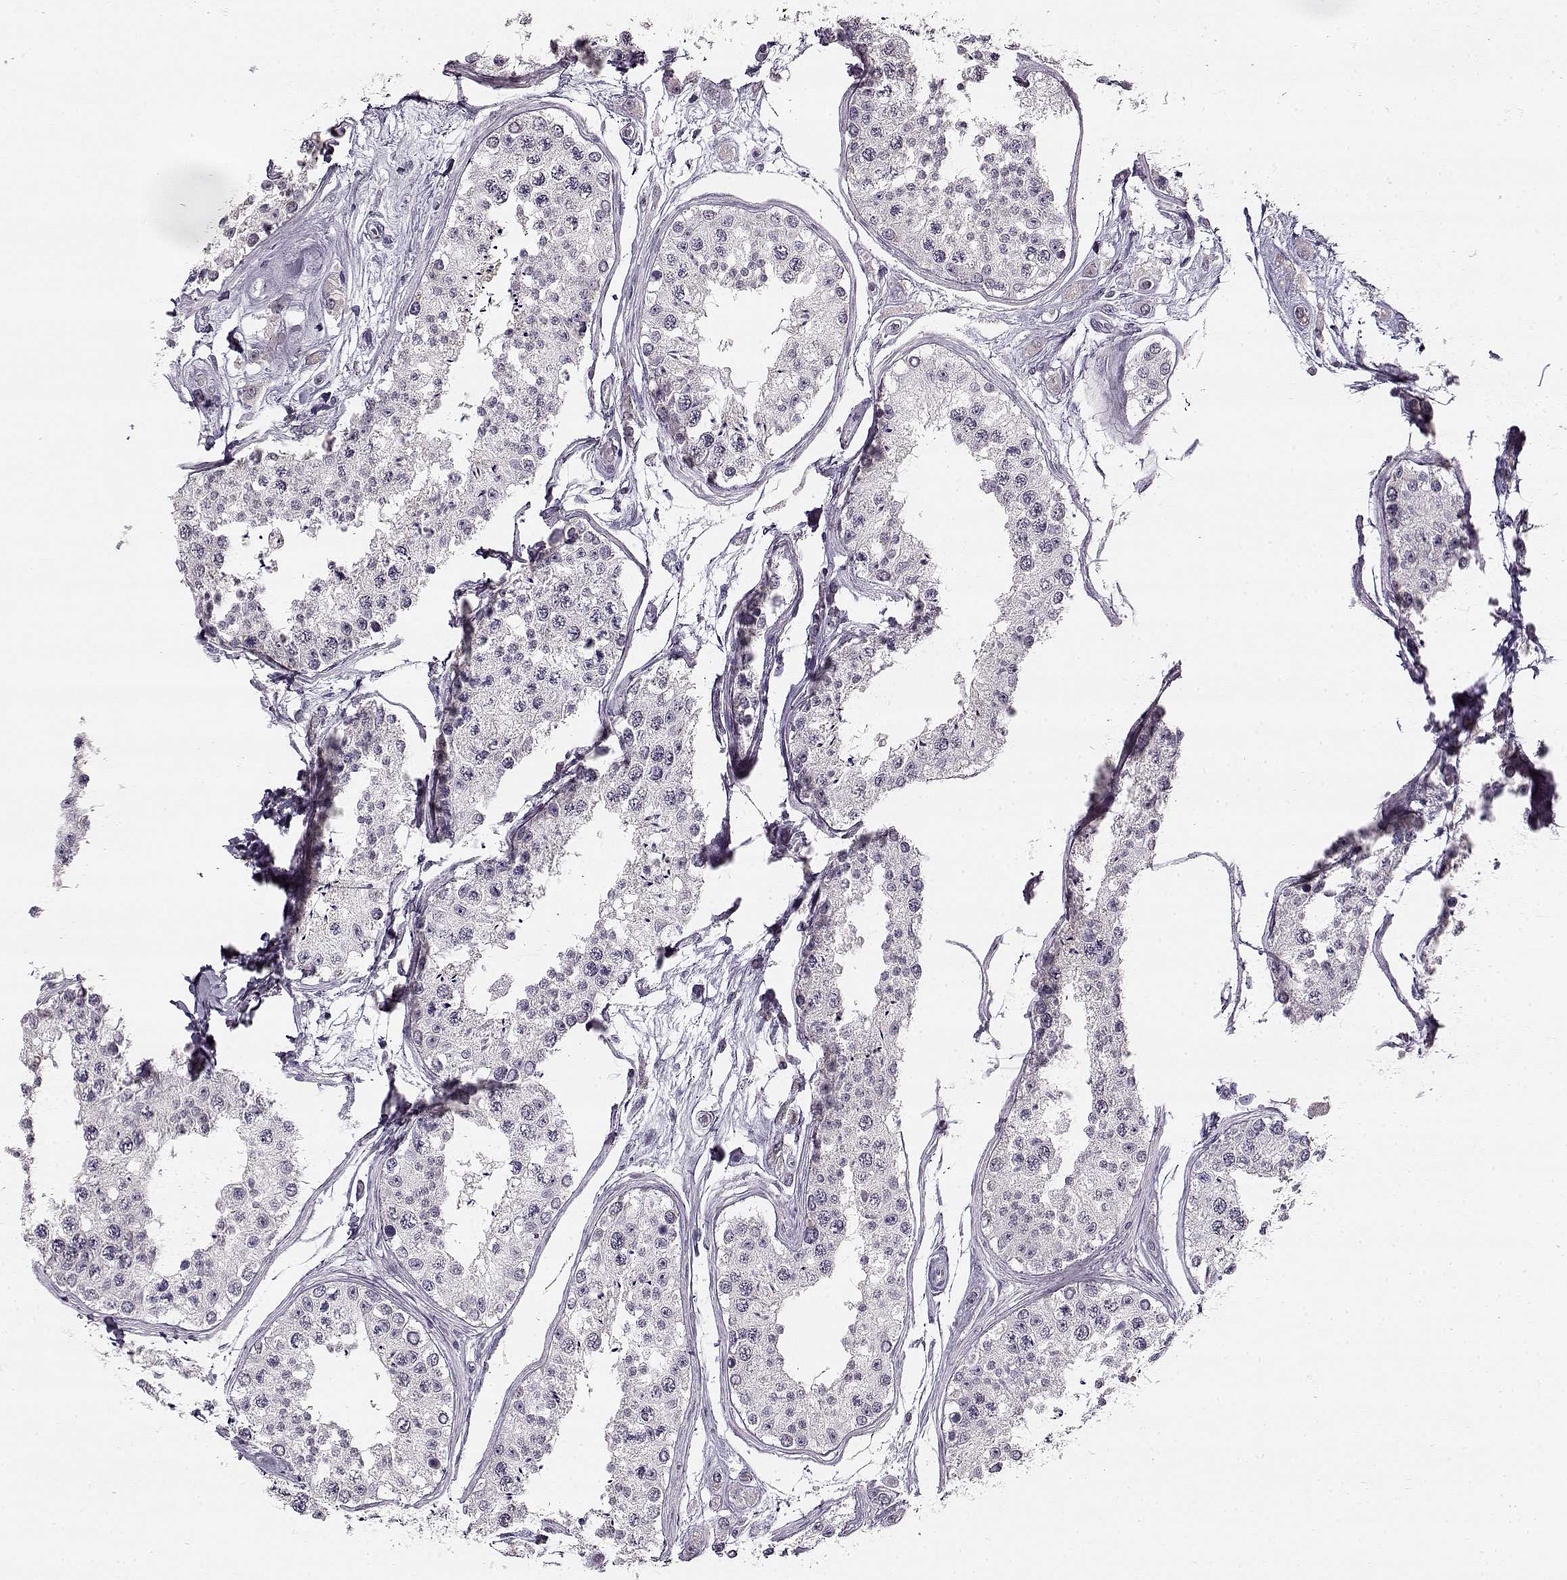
{"staining": {"intensity": "negative", "quantity": "none", "location": "none"}, "tissue": "testis", "cell_type": "Cells in seminiferous ducts", "image_type": "normal", "snomed": [{"axis": "morphology", "description": "Normal tissue, NOS"}, {"axis": "topography", "description": "Testis"}], "caption": "There is no significant positivity in cells in seminiferous ducts of testis. (DAB IHC, high magnification).", "gene": "MAP6D1", "patient": {"sex": "male", "age": 25}}